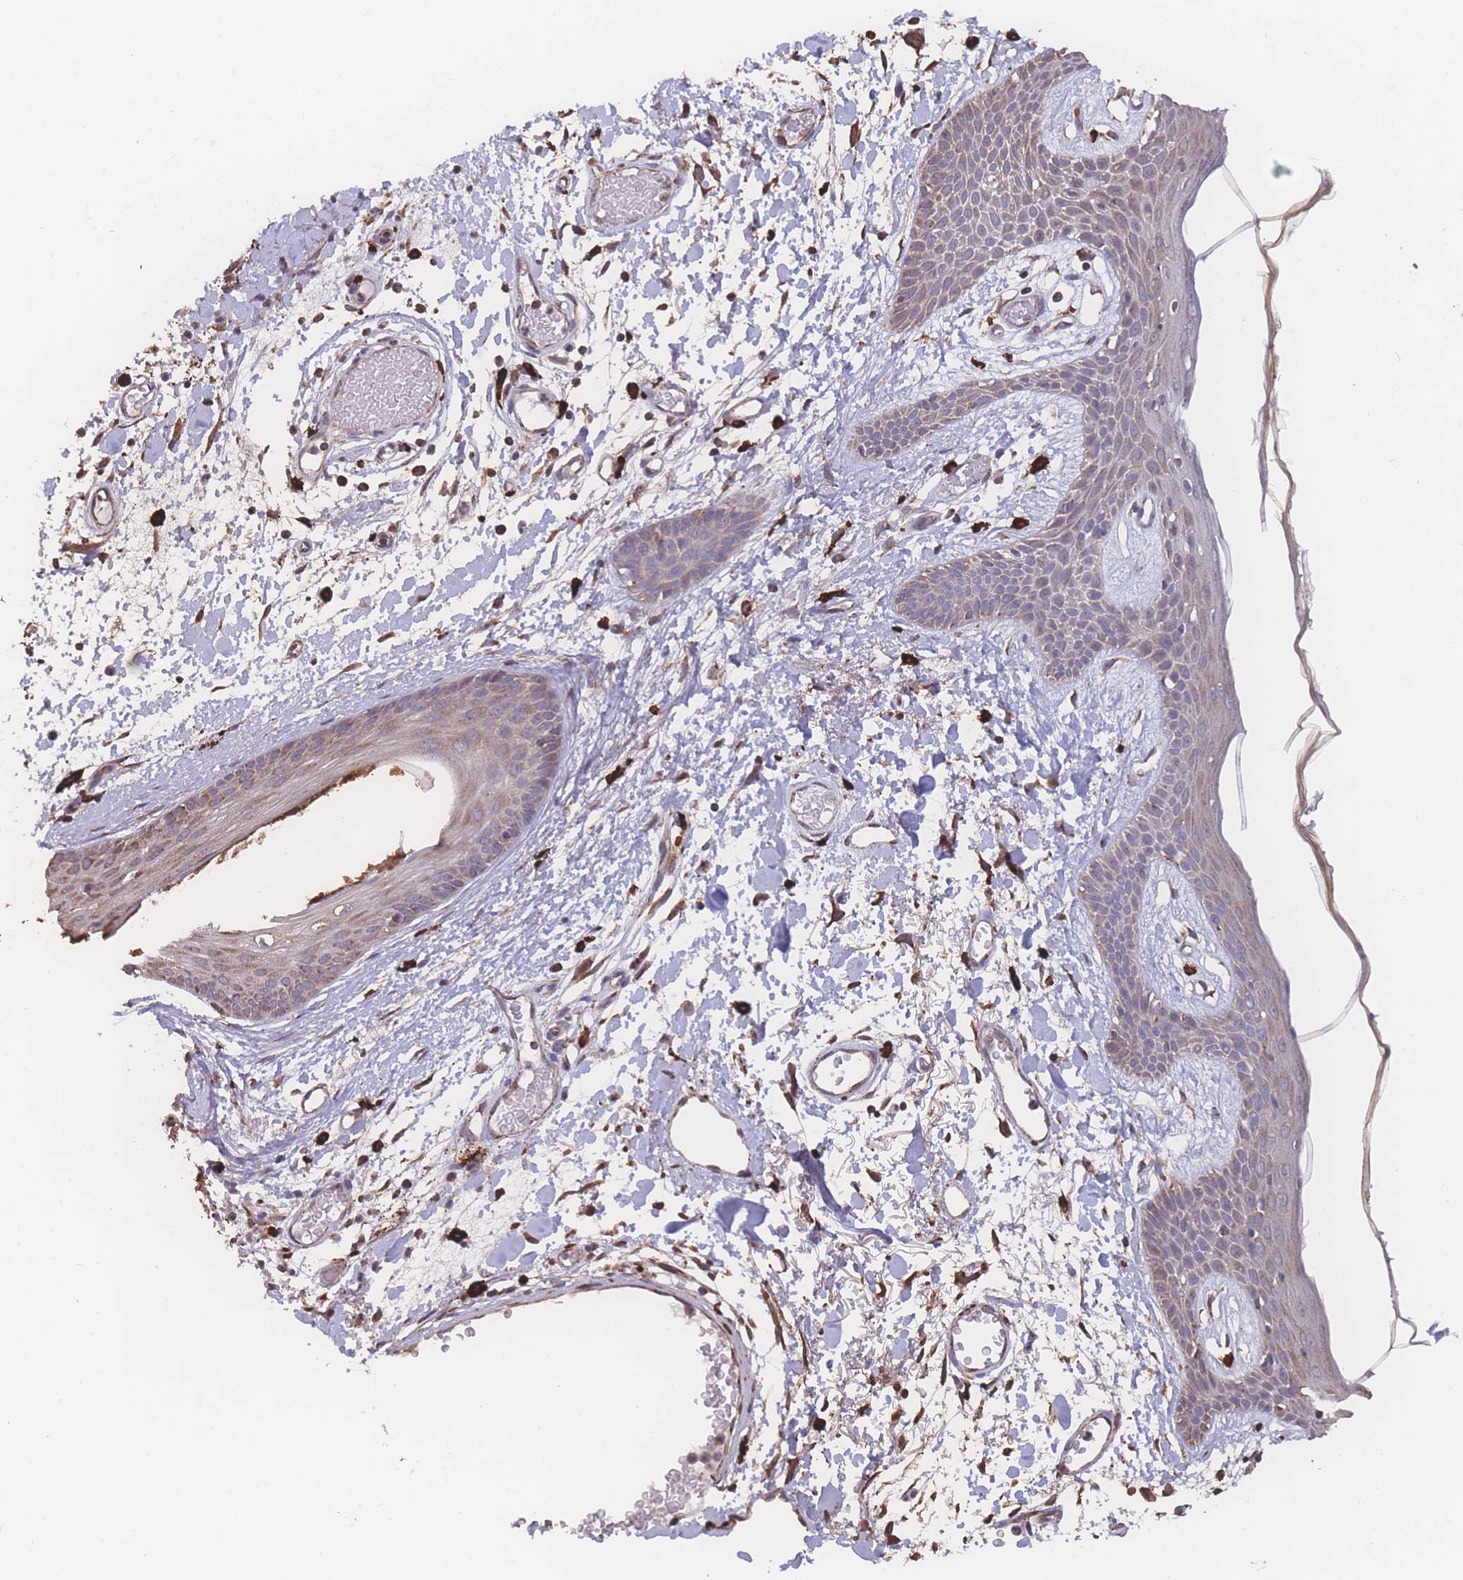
{"staining": {"intensity": "negative", "quantity": "none", "location": "none"}, "tissue": "skin", "cell_type": "Fibroblasts", "image_type": "normal", "snomed": [{"axis": "morphology", "description": "Normal tissue, NOS"}, {"axis": "topography", "description": "Skin"}], "caption": "Immunohistochemical staining of normal skin reveals no significant staining in fibroblasts.", "gene": "SGSM3", "patient": {"sex": "male", "age": 79}}